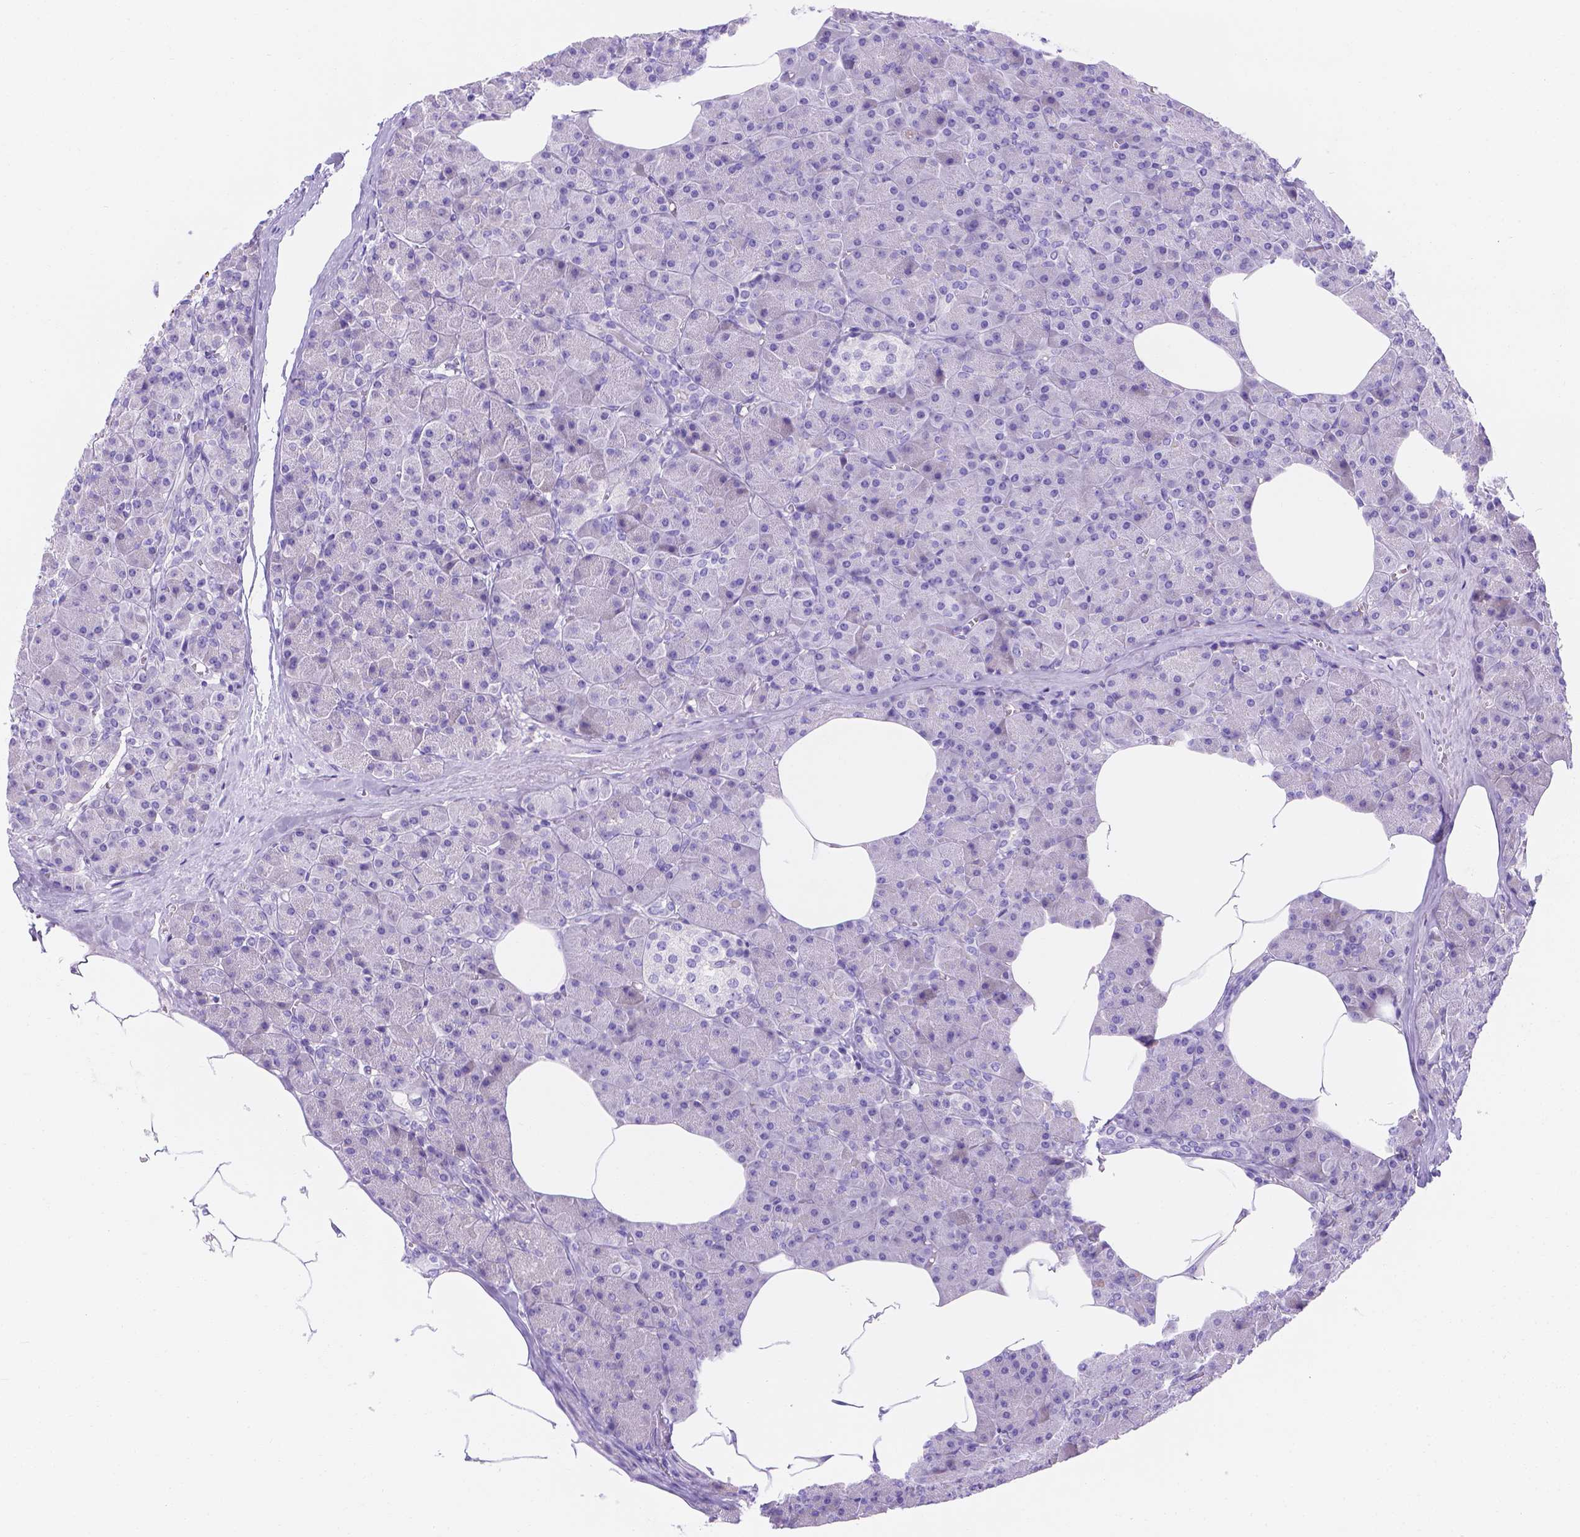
{"staining": {"intensity": "negative", "quantity": "none", "location": "none"}, "tissue": "pancreas", "cell_type": "Exocrine glandular cells", "image_type": "normal", "snomed": [{"axis": "morphology", "description": "Normal tissue, NOS"}, {"axis": "topography", "description": "Pancreas"}], "caption": "DAB immunohistochemical staining of normal pancreas exhibits no significant positivity in exocrine glandular cells.", "gene": "MLN", "patient": {"sex": "female", "age": 45}}